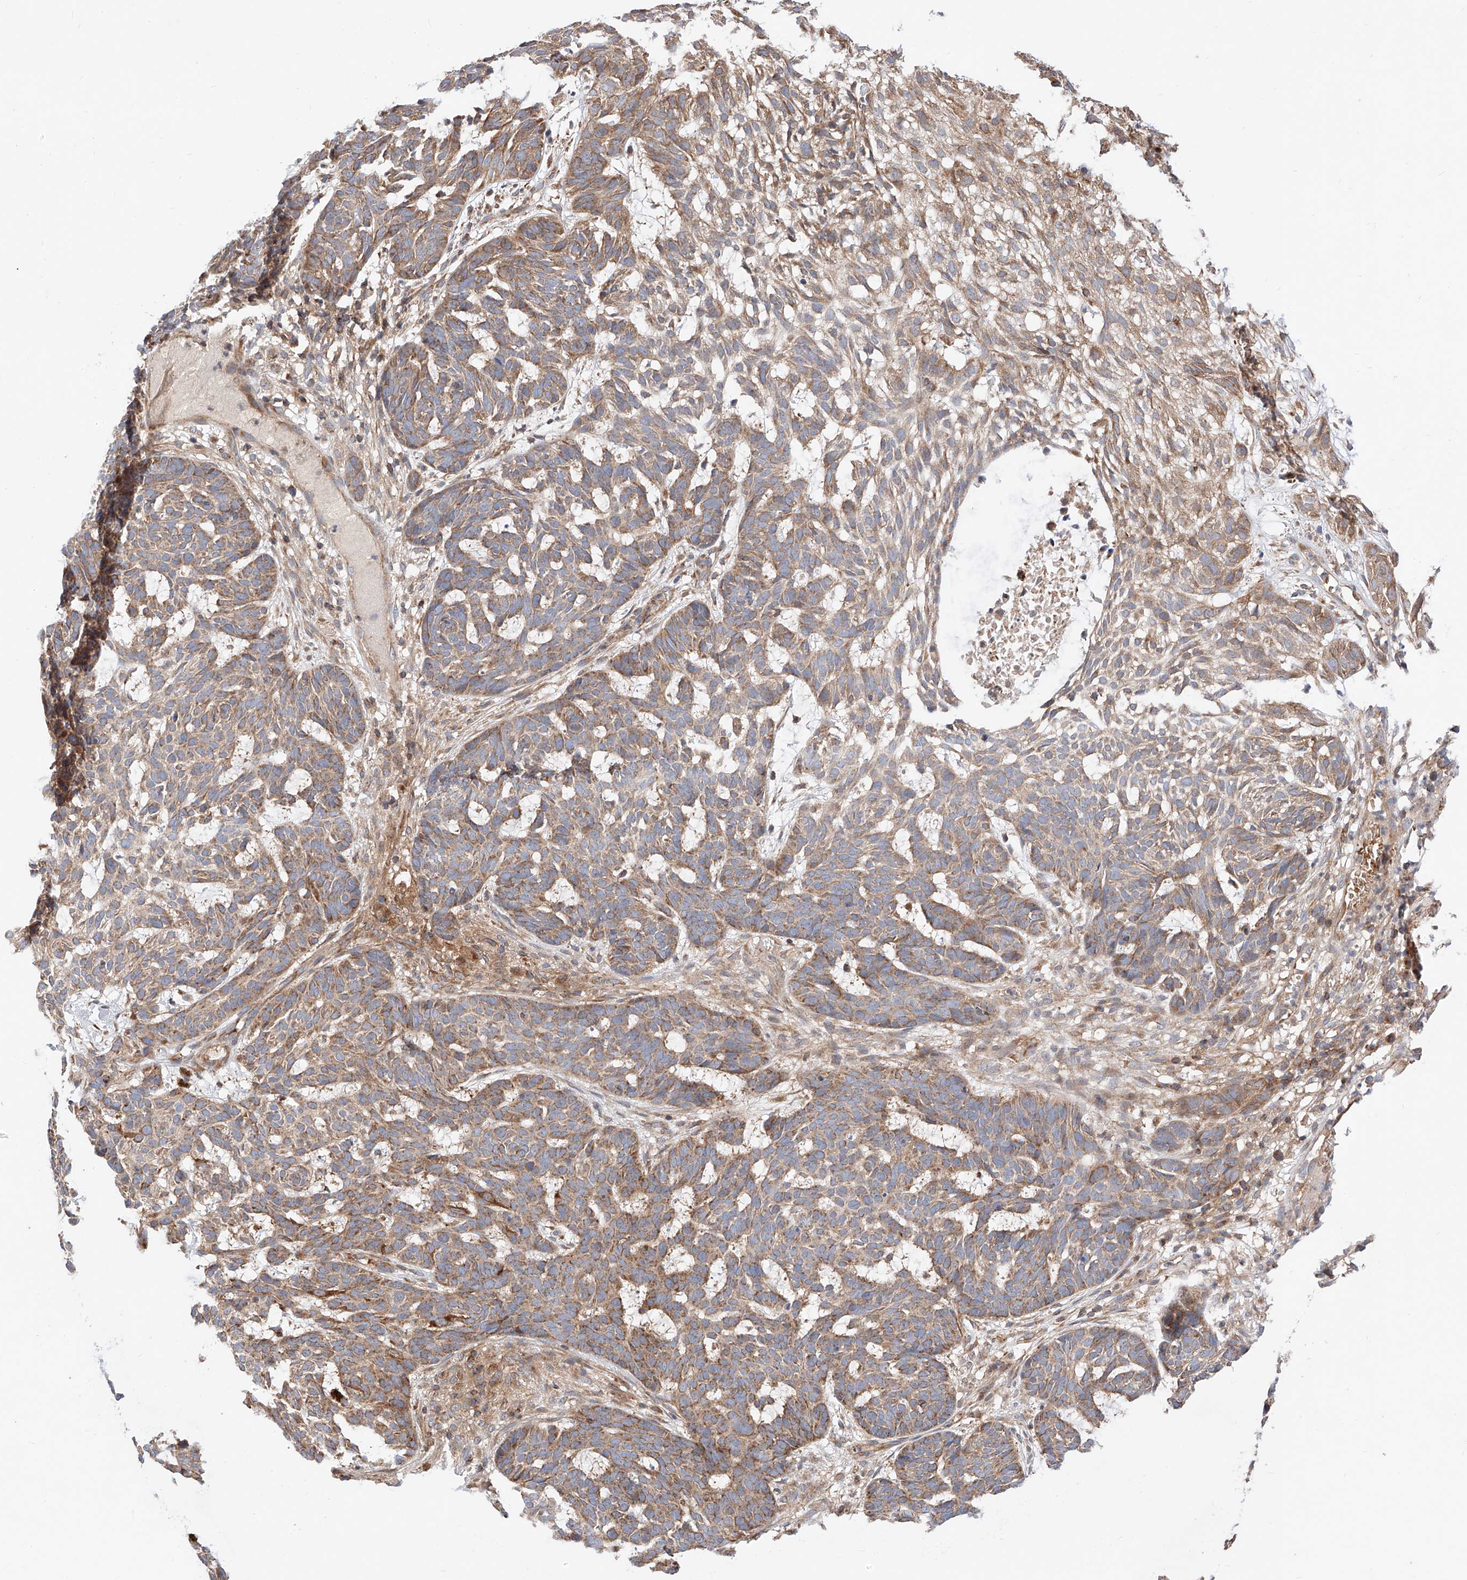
{"staining": {"intensity": "moderate", "quantity": ">75%", "location": "cytoplasmic/membranous"}, "tissue": "skin cancer", "cell_type": "Tumor cells", "image_type": "cancer", "snomed": [{"axis": "morphology", "description": "Basal cell carcinoma"}, {"axis": "topography", "description": "Skin"}], "caption": "This is an image of IHC staining of skin cancer (basal cell carcinoma), which shows moderate expression in the cytoplasmic/membranous of tumor cells.", "gene": "NR1D1", "patient": {"sex": "male", "age": 85}}